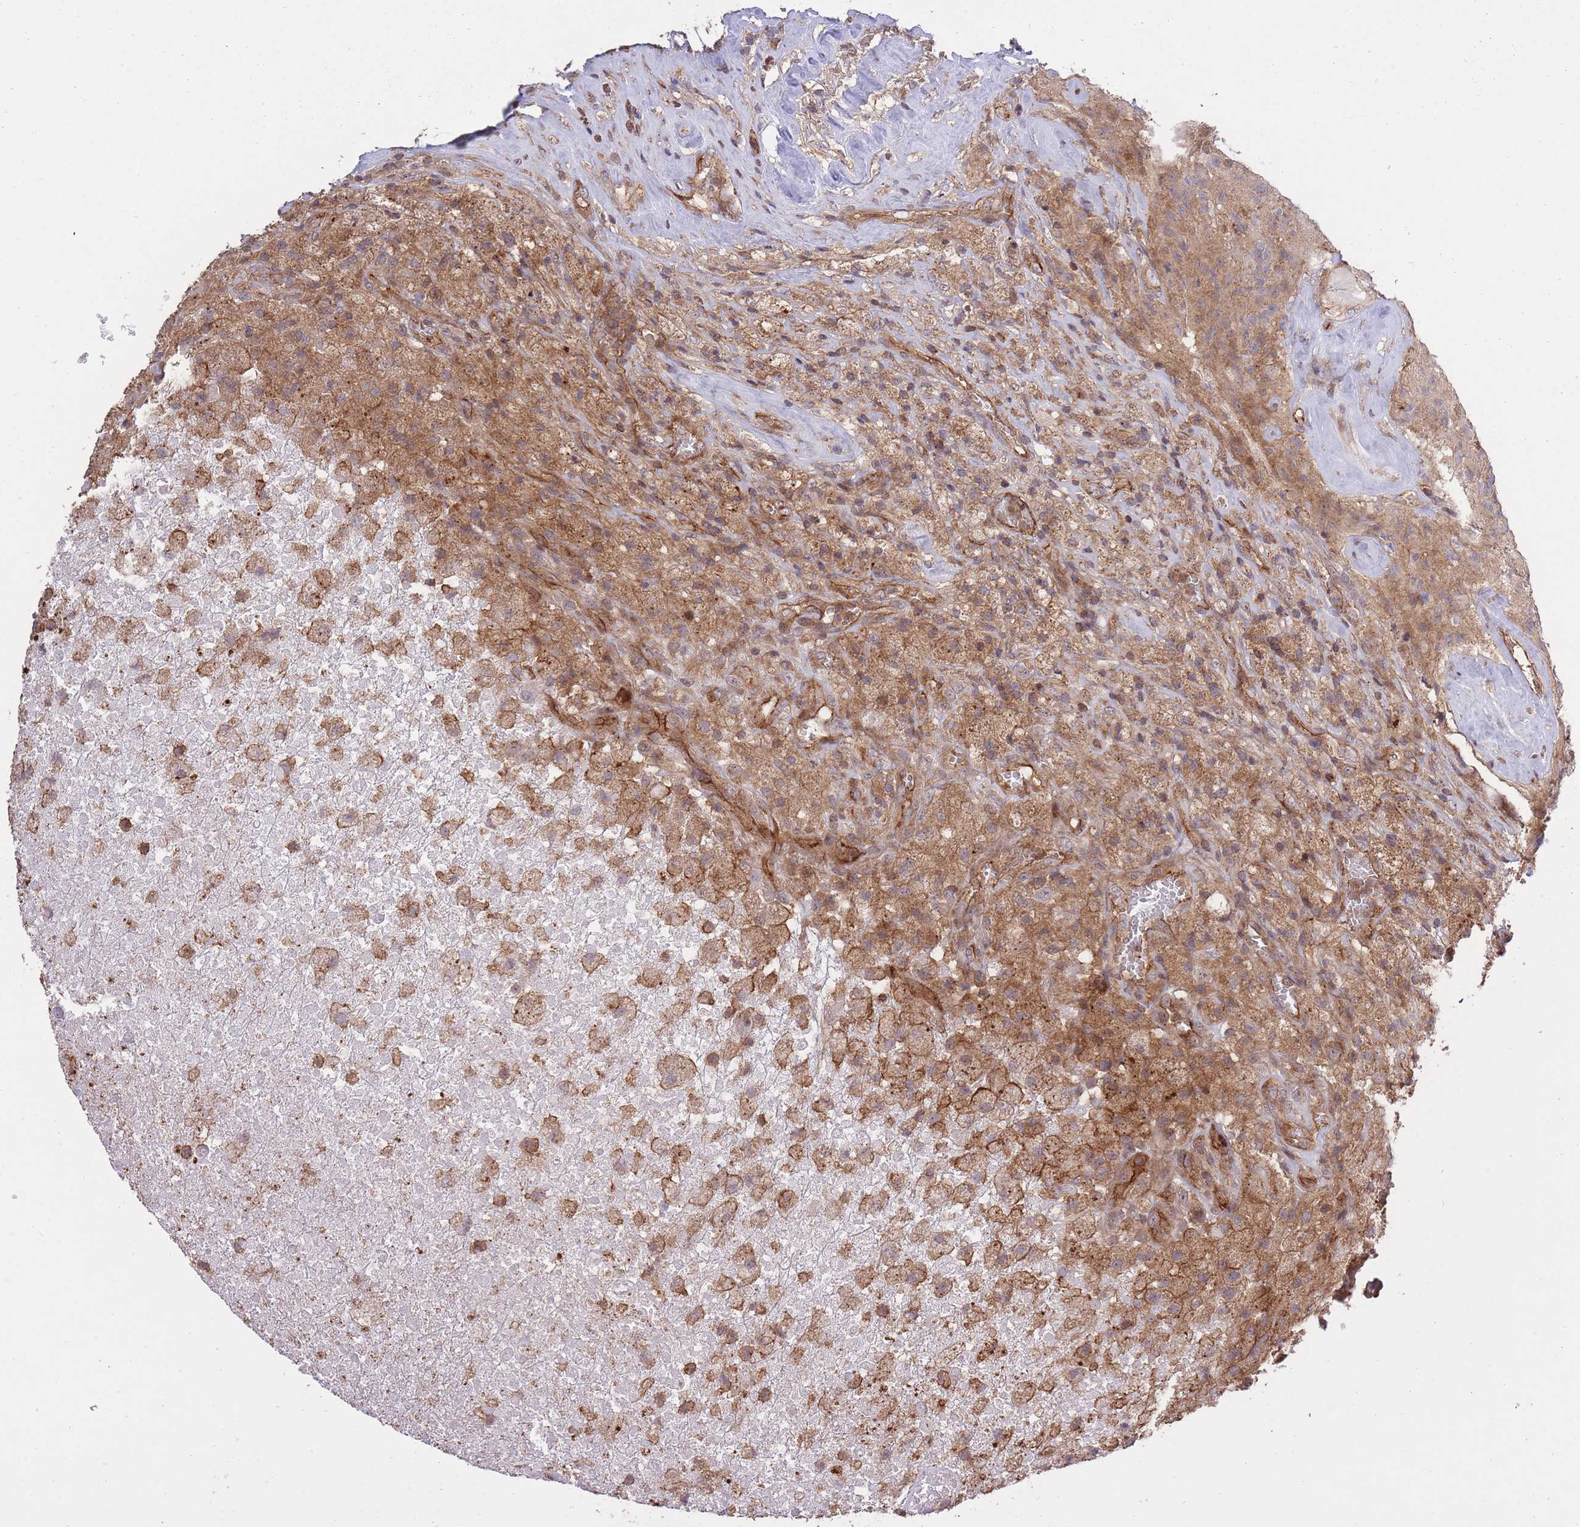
{"staining": {"intensity": "moderate", "quantity": "25%-75%", "location": "cytoplasmic/membranous"}, "tissue": "glioma", "cell_type": "Tumor cells", "image_type": "cancer", "snomed": [{"axis": "morphology", "description": "Glioma, malignant, High grade"}, {"axis": "topography", "description": "Brain"}], "caption": "Glioma tissue exhibits moderate cytoplasmic/membranous expression in approximately 25%-75% of tumor cells", "gene": "PLD1", "patient": {"sex": "male", "age": 69}}